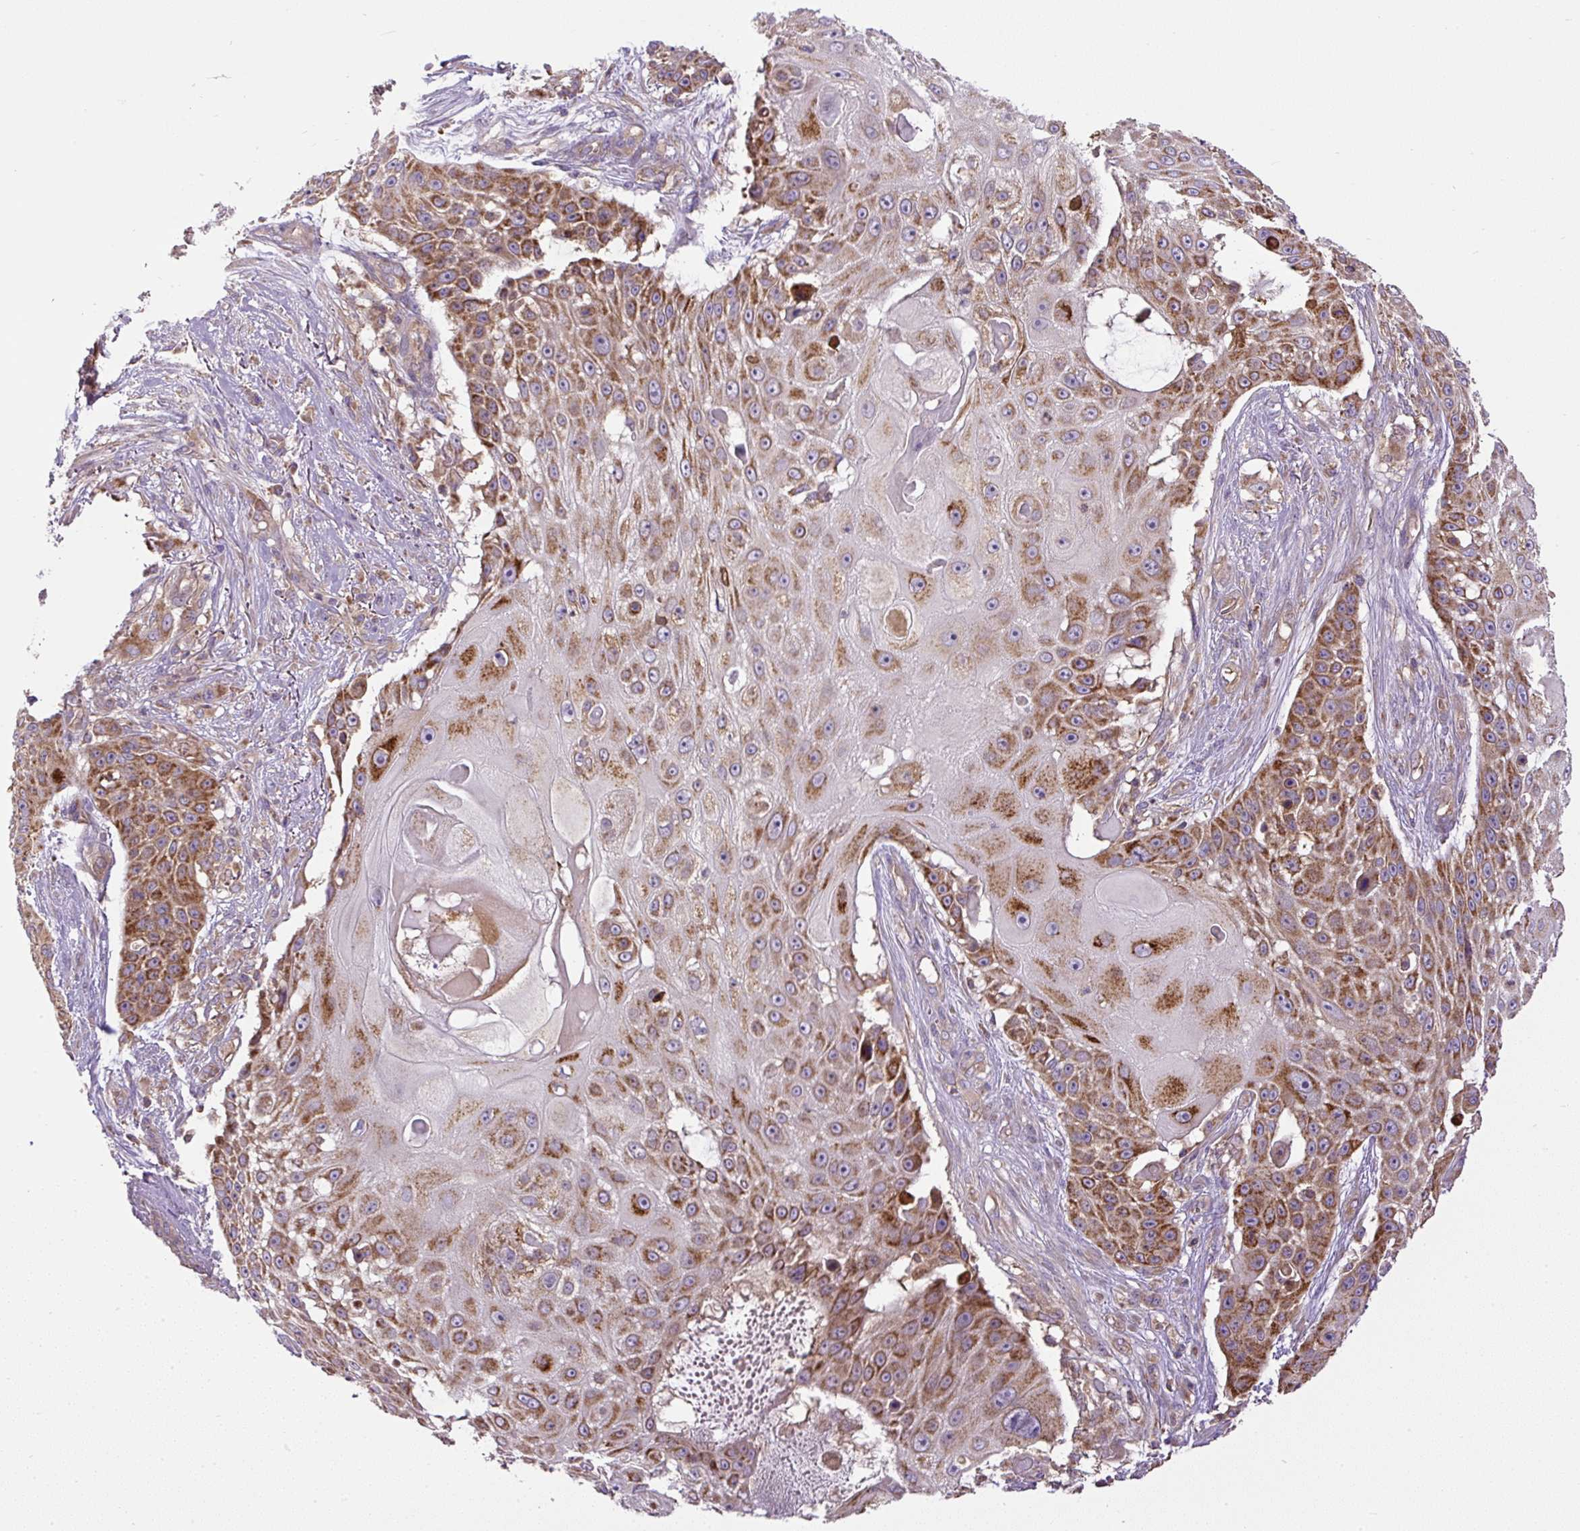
{"staining": {"intensity": "moderate", "quantity": ">75%", "location": "cytoplasmic/membranous"}, "tissue": "skin cancer", "cell_type": "Tumor cells", "image_type": "cancer", "snomed": [{"axis": "morphology", "description": "Squamous cell carcinoma, NOS"}, {"axis": "topography", "description": "Skin"}], "caption": "The micrograph exhibits staining of skin cancer, revealing moderate cytoplasmic/membranous protein expression (brown color) within tumor cells. The staining was performed using DAB (3,3'-diaminobenzidine), with brown indicating positive protein expression. Nuclei are stained blue with hematoxylin.", "gene": "ZNF547", "patient": {"sex": "female", "age": 86}}